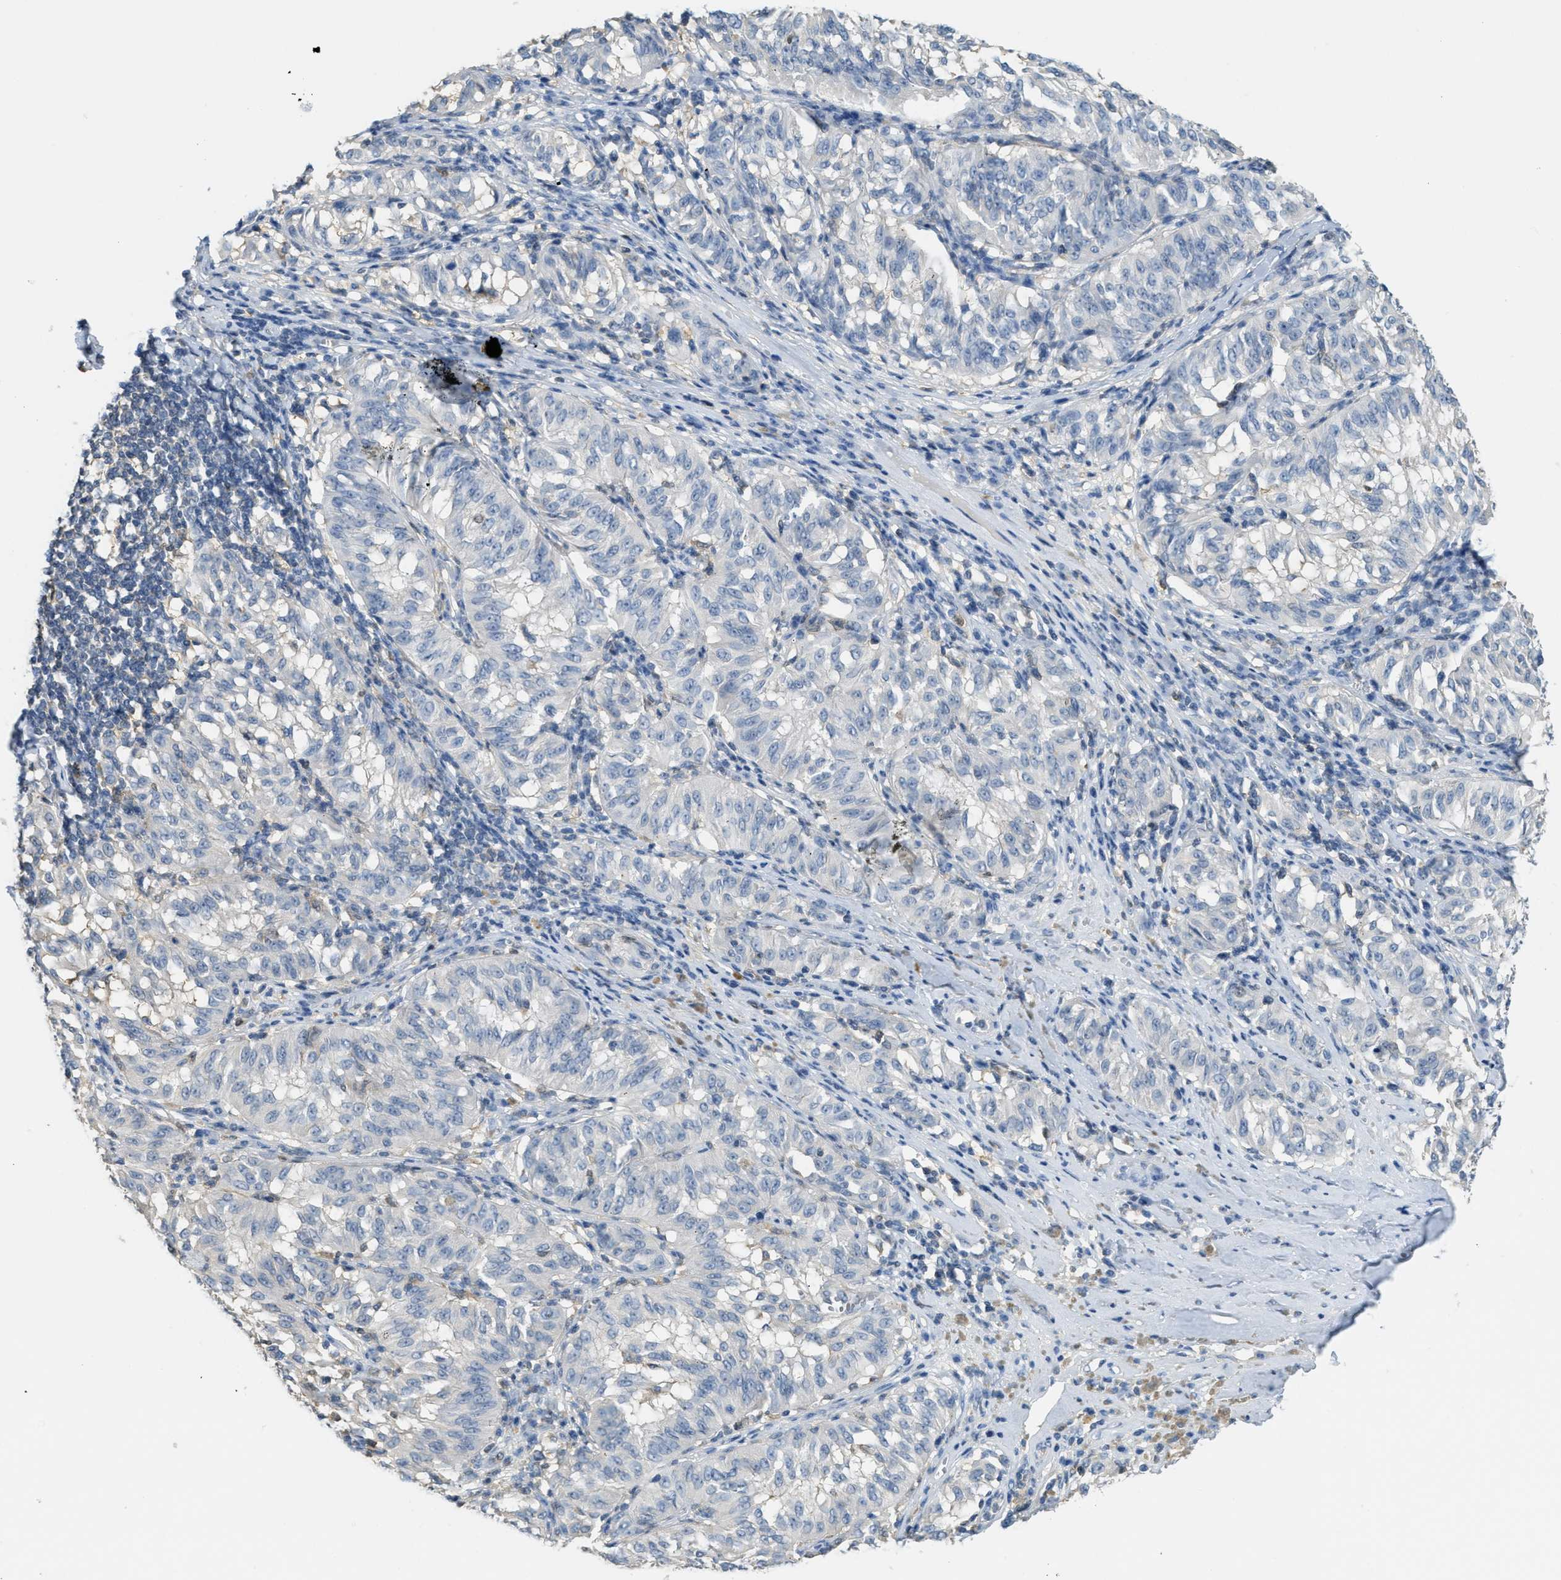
{"staining": {"intensity": "negative", "quantity": "none", "location": "none"}, "tissue": "melanoma", "cell_type": "Tumor cells", "image_type": "cancer", "snomed": [{"axis": "morphology", "description": "Malignant melanoma, NOS"}, {"axis": "topography", "description": "Skin"}], "caption": "This is a micrograph of immunohistochemistry staining of melanoma, which shows no expression in tumor cells. (Brightfield microscopy of DAB immunohistochemistry (IHC) at high magnification).", "gene": "SERPINB1", "patient": {"sex": "female", "age": 72}}